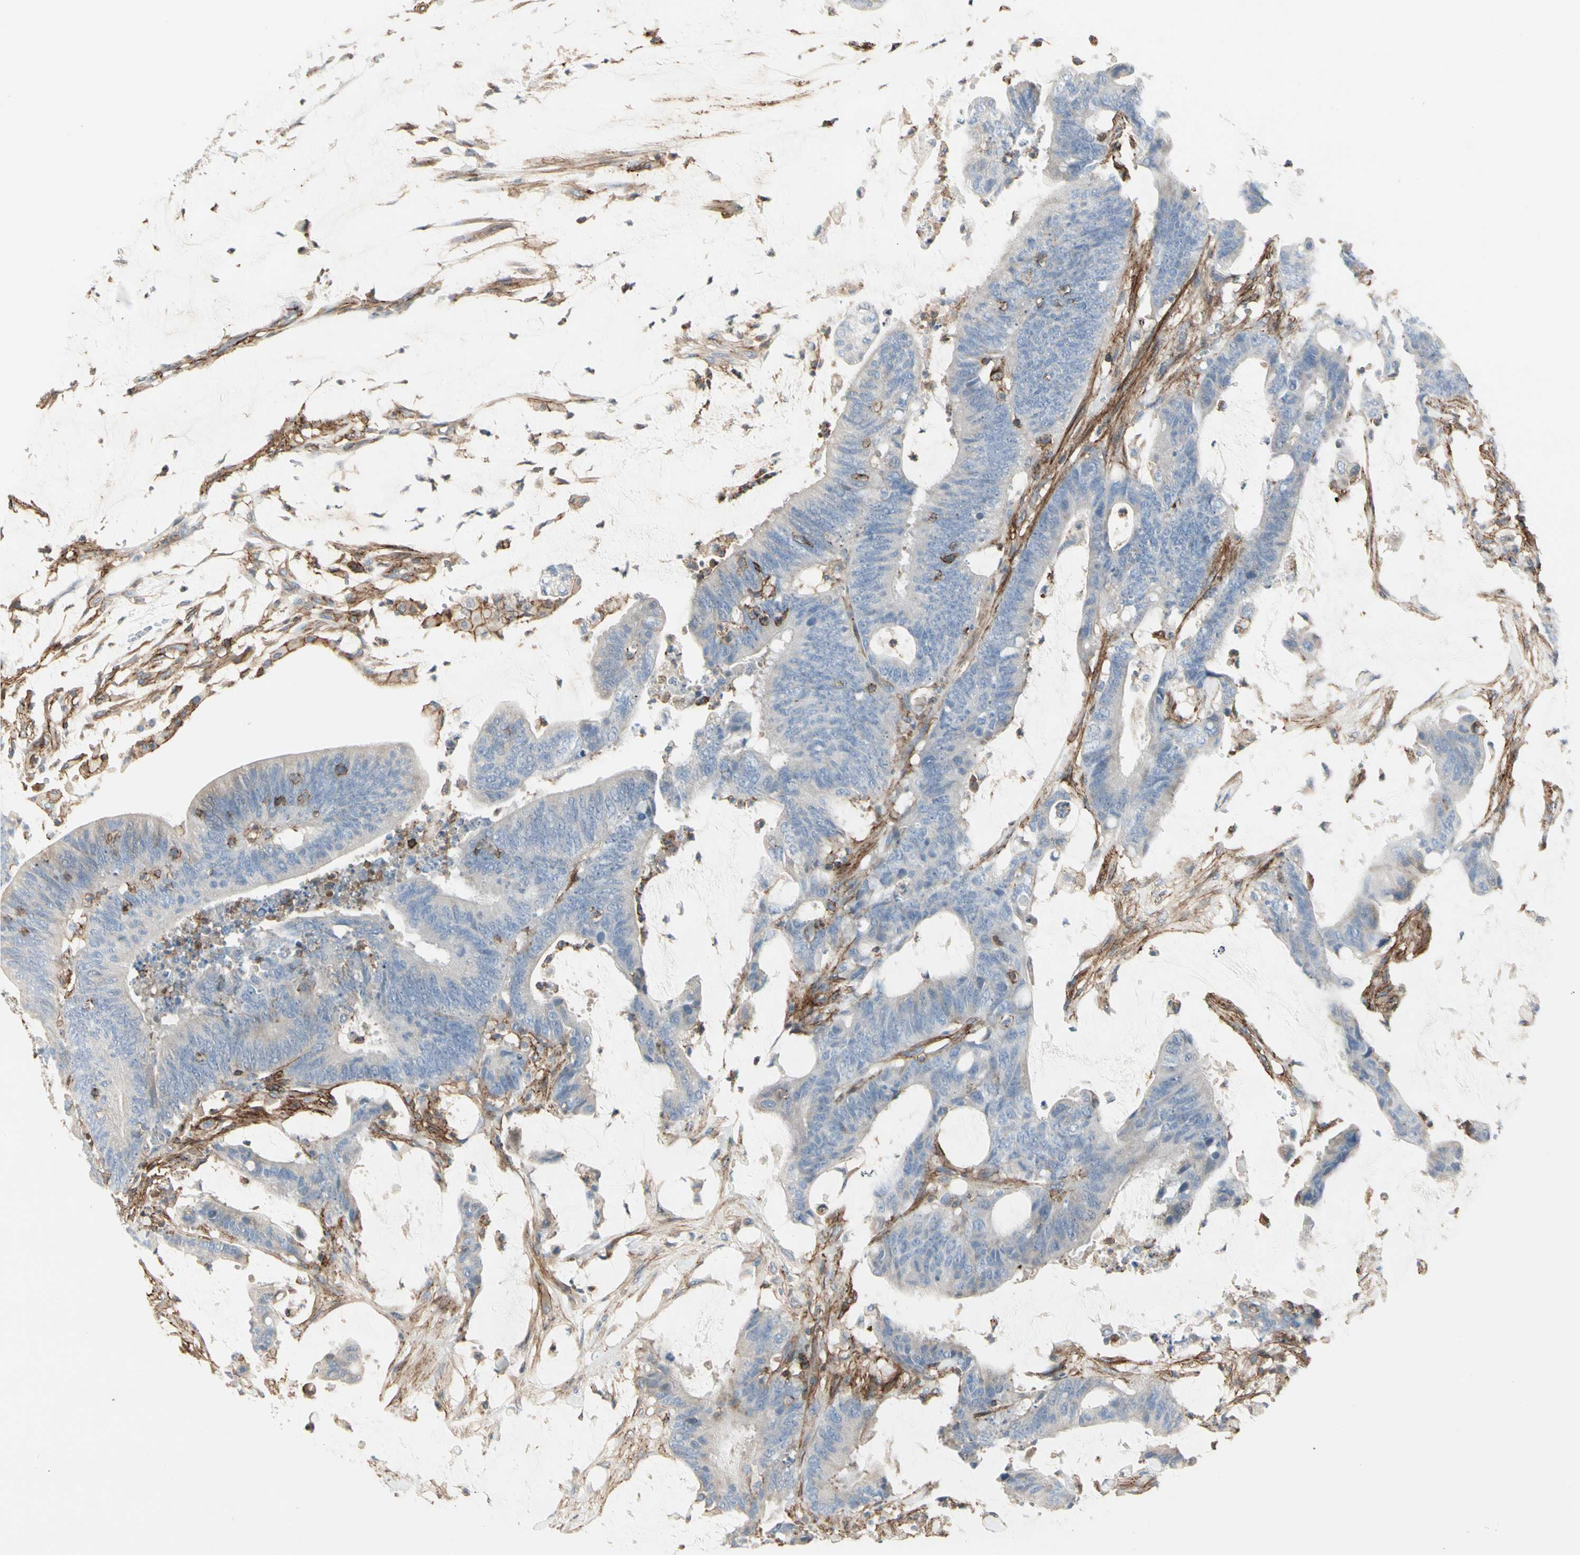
{"staining": {"intensity": "negative", "quantity": "none", "location": "none"}, "tissue": "colorectal cancer", "cell_type": "Tumor cells", "image_type": "cancer", "snomed": [{"axis": "morphology", "description": "Adenocarcinoma, NOS"}, {"axis": "topography", "description": "Rectum"}], "caption": "DAB immunohistochemical staining of human colorectal cancer (adenocarcinoma) exhibits no significant expression in tumor cells. The staining was performed using DAB (3,3'-diaminobenzidine) to visualize the protein expression in brown, while the nuclei were stained in blue with hematoxylin (Magnification: 20x).", "gene": "CLEC2B", "patient": {"sex": "female", "age": 66}}